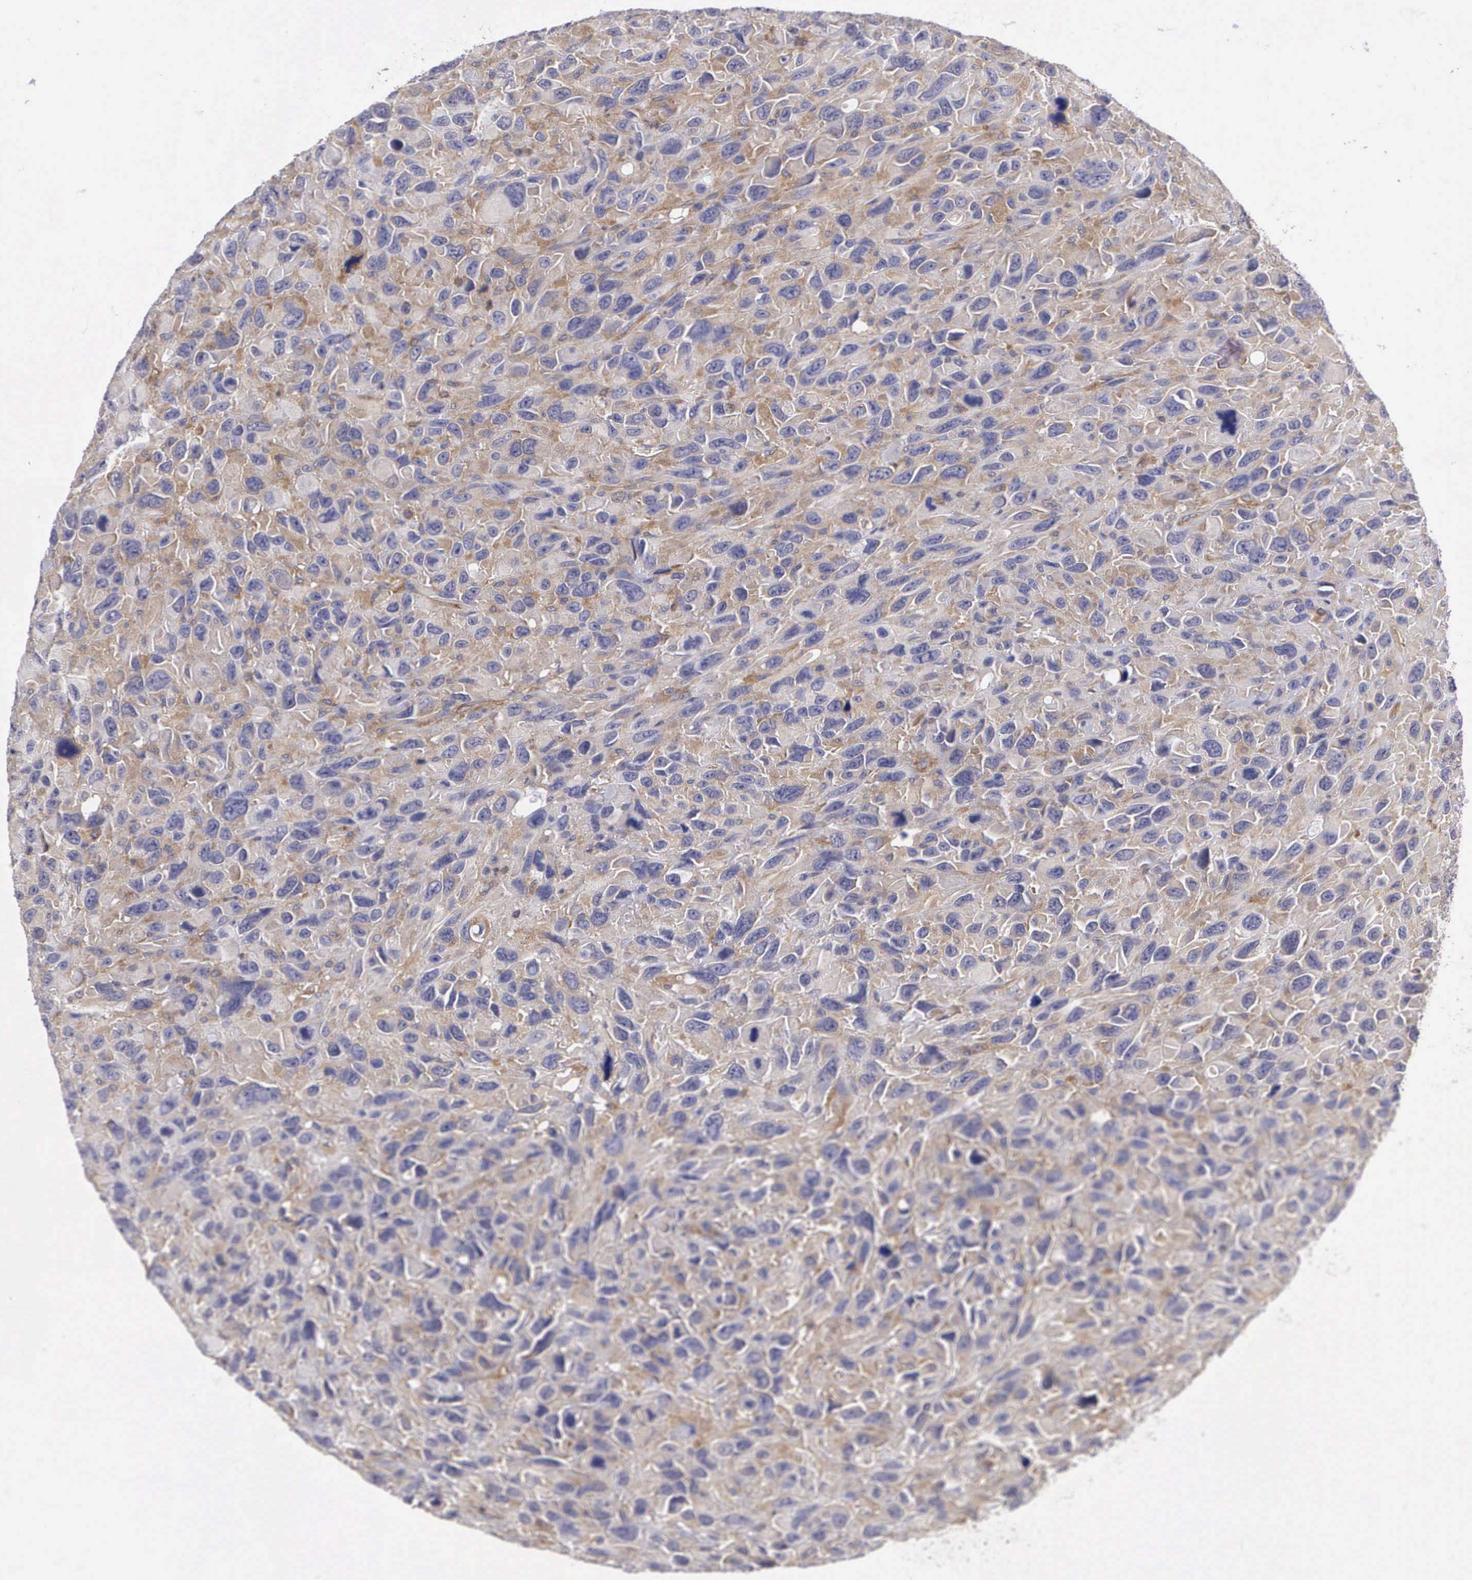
{"staining": {"intensity": "weak", "quantity": ">75%", "location": "cytoplasmic/membranous"}, "tissue": "renal cancer", "cell_type": "Tumor cells", "image_type": "cancer", "snomed": [{"axis": "morphology", "description": "Adenocarcinoma, NOS"}, {"axis": "topography", "description": "Kidney"}], "caption": "Immunohistochemical staining of human adenocarcinoma (renal) displays low levels of weak cytoplasmic/membranous expression in about >75% of tumor cells.", "gene": "GRIPAP1", "patient": {"sex": "male", "age": 79}}